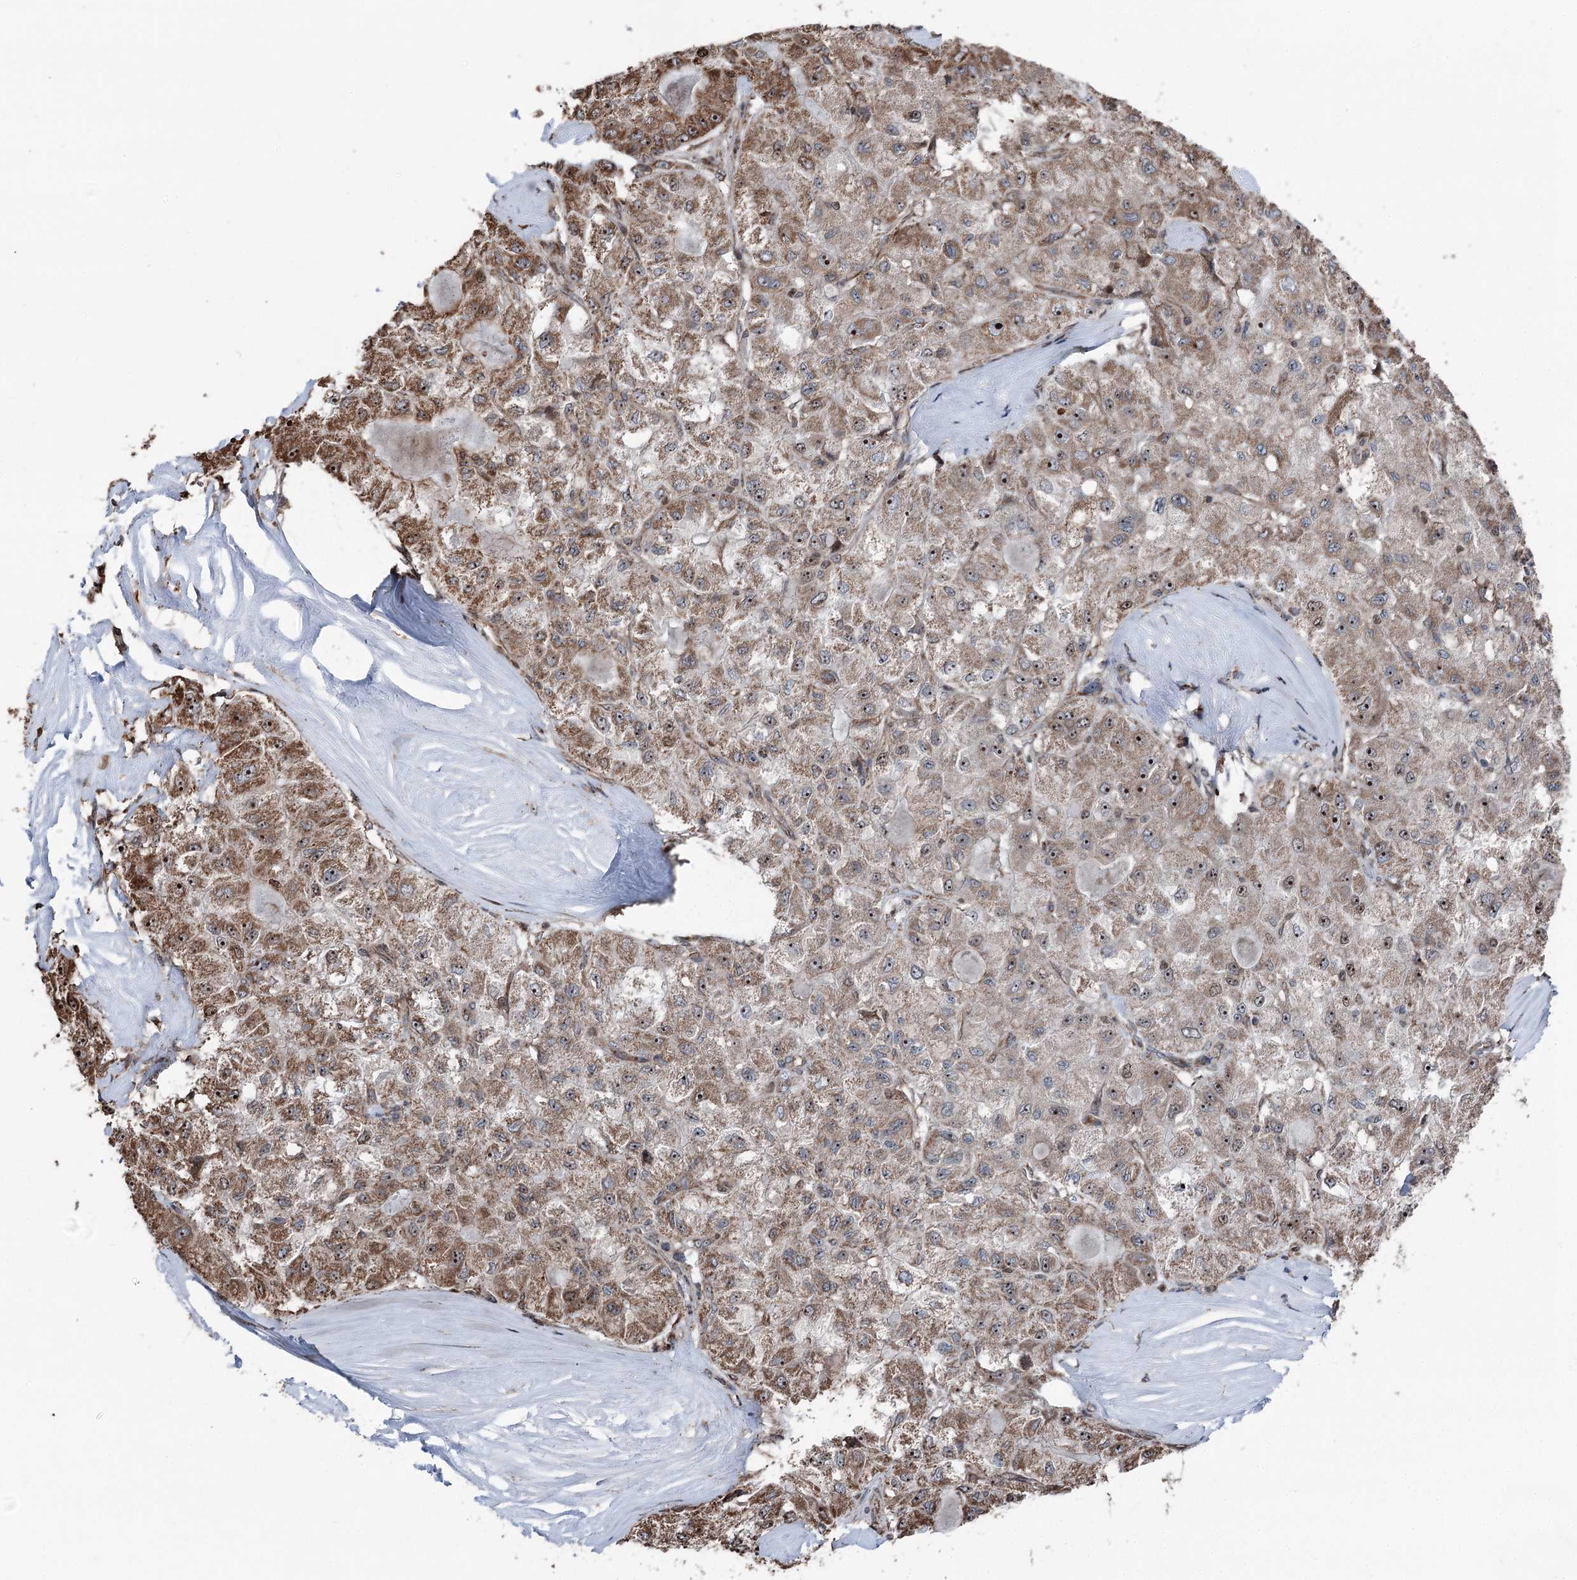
{"staining": {"intensity": "strong", "quantity": ">75%", "location": "cytoplasmic/membranous,nuclear"}, "tissue": "liver cancer", "cell_type": "Tumor cells", "image_type": "cancer", "snomed": [{"axis": "morphology", "description": "Carcinoma, Hepatocellular, NOS"}, {"axis": "topography", "description": "Liver"}], "caption": "A histopathology image showing strong cytoplasmic/membranous and nuclear expression in approximately >75% of tumor cells in hepatocellular carcinoma (liver), as visualized by brown immunohistochemical staining.", "gene": "STEEP1", "patient": {"sex": "male", "age": 80}}